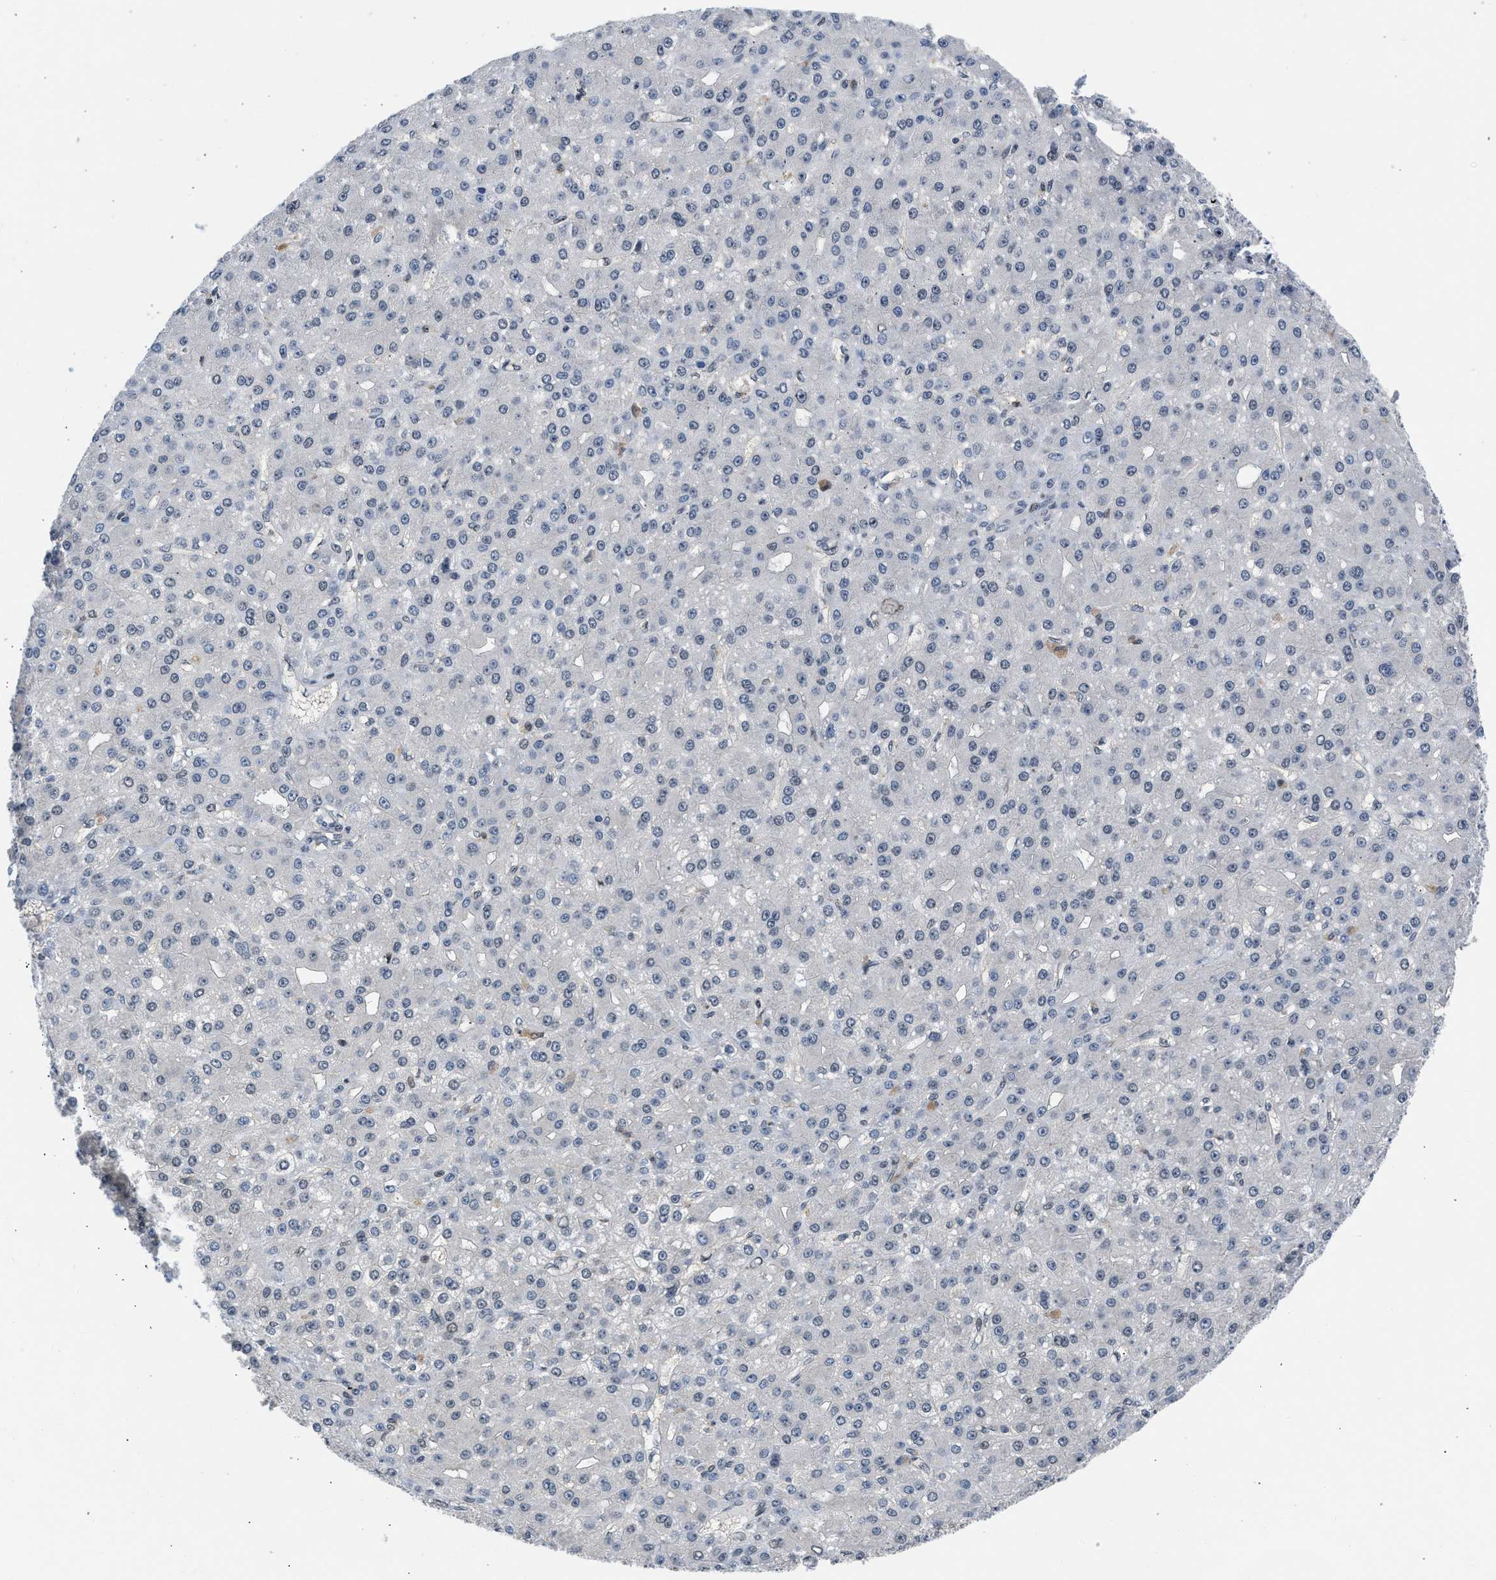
{"staining": {"intensity": "negative", "quantity": "none", "location": "none"}, "tissue": "liver cancer", "cell_type": "Tumor cells", "image_type": "cancer", "snomed": [{"axis": "morphology", "description": "Carcinoma, Hepatocellular, NOS"}, {"axis": "topography", "description": "Liver"}], "caption": "There is no significant staining in tumor cells of hepatocellular carcinoma (liver).", "gene": "OLIG3", "patient": {"sex": "male", "age": 67}}